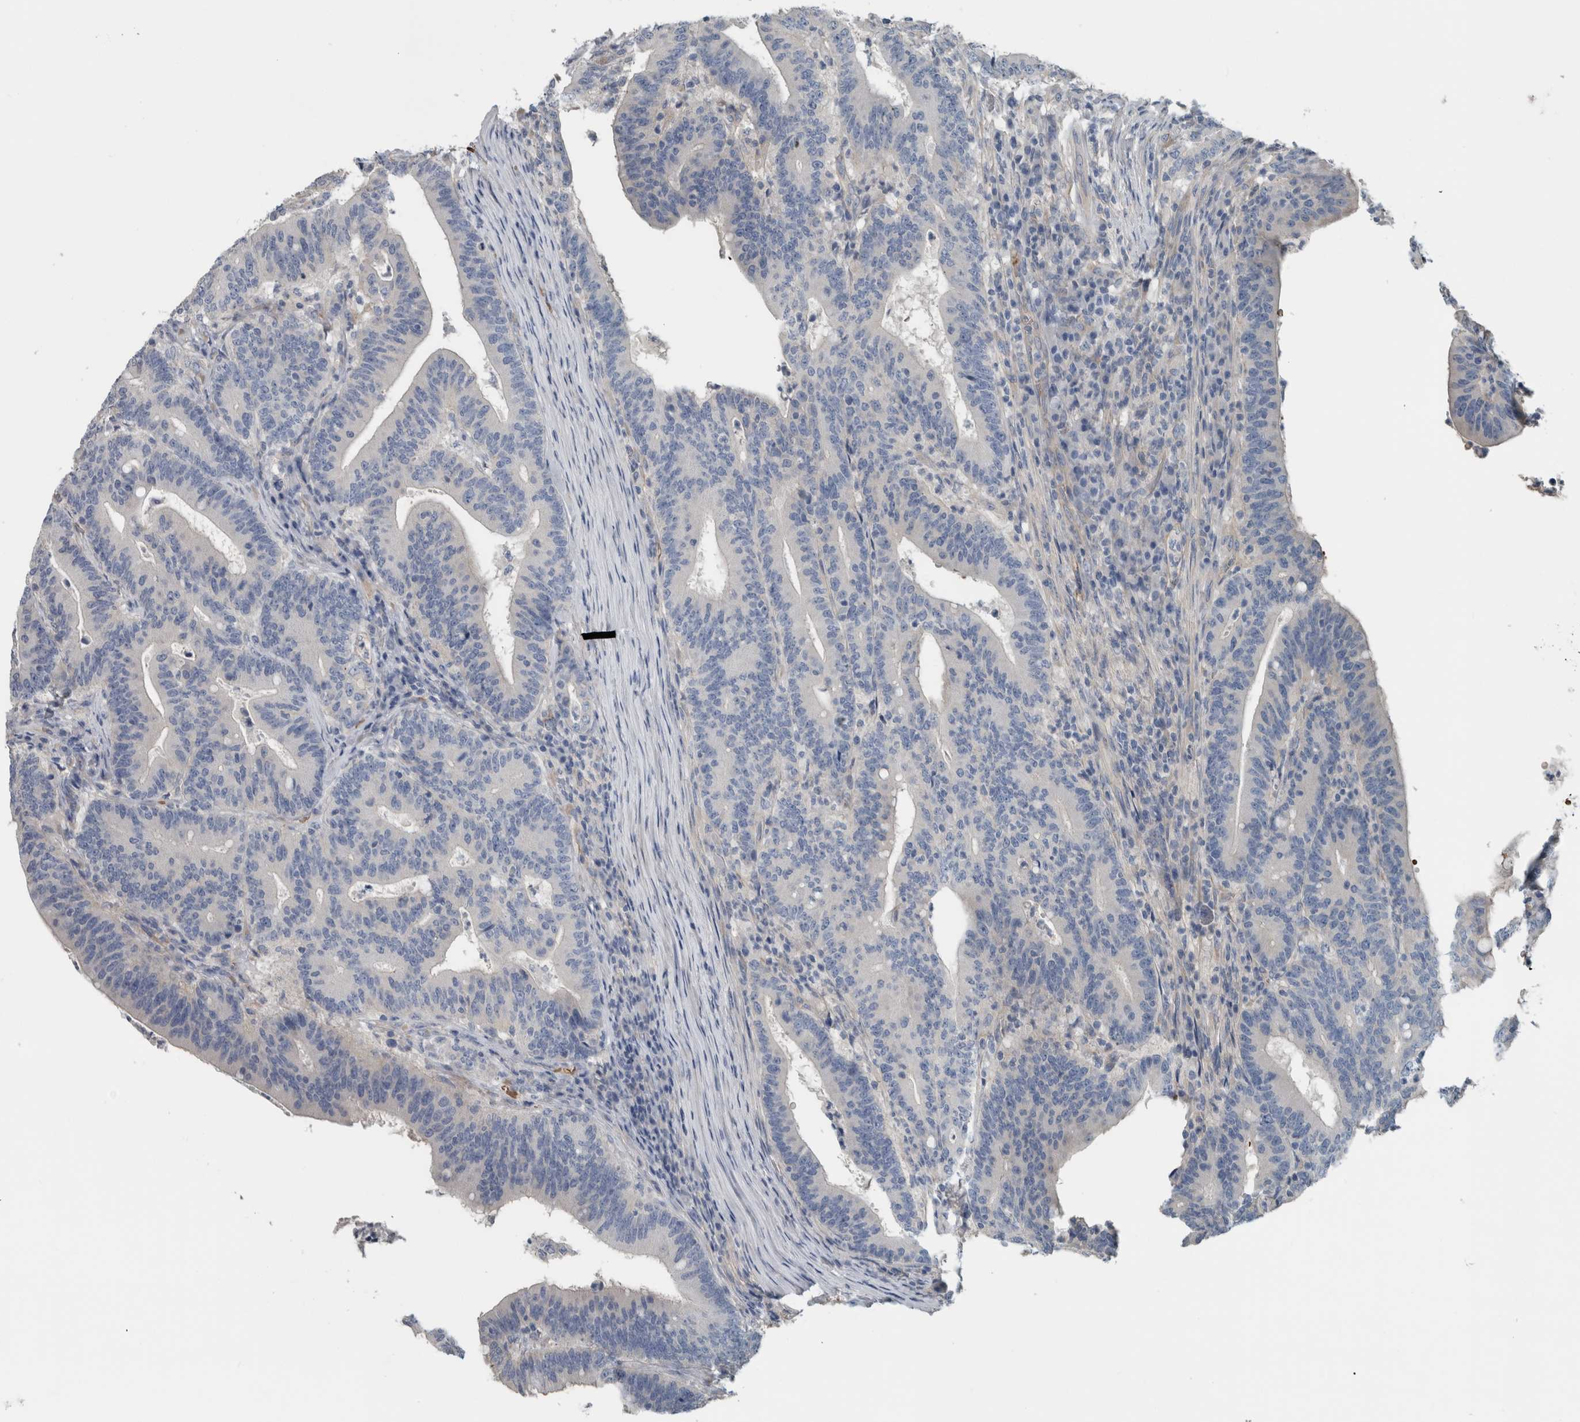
{"staining": {"intensity": "negative", "quantity": "none", "location": "none"}, "tissue": "colorectal cancer", "cell_type": "Tumor cells", "image_type": "cancer", "snomed": [{"axis": "morphology", "description": "Adenocarcinoma, NOS"}, {"axis": "topography", "description": "Colon"}], "caption": "Photomicrograph shows no significant protein expression in tumor cells of colorectal cancer (adenocarcinoma).", "gene": "SH3GL2", "patient": {"sex": "female", "age": 66}}